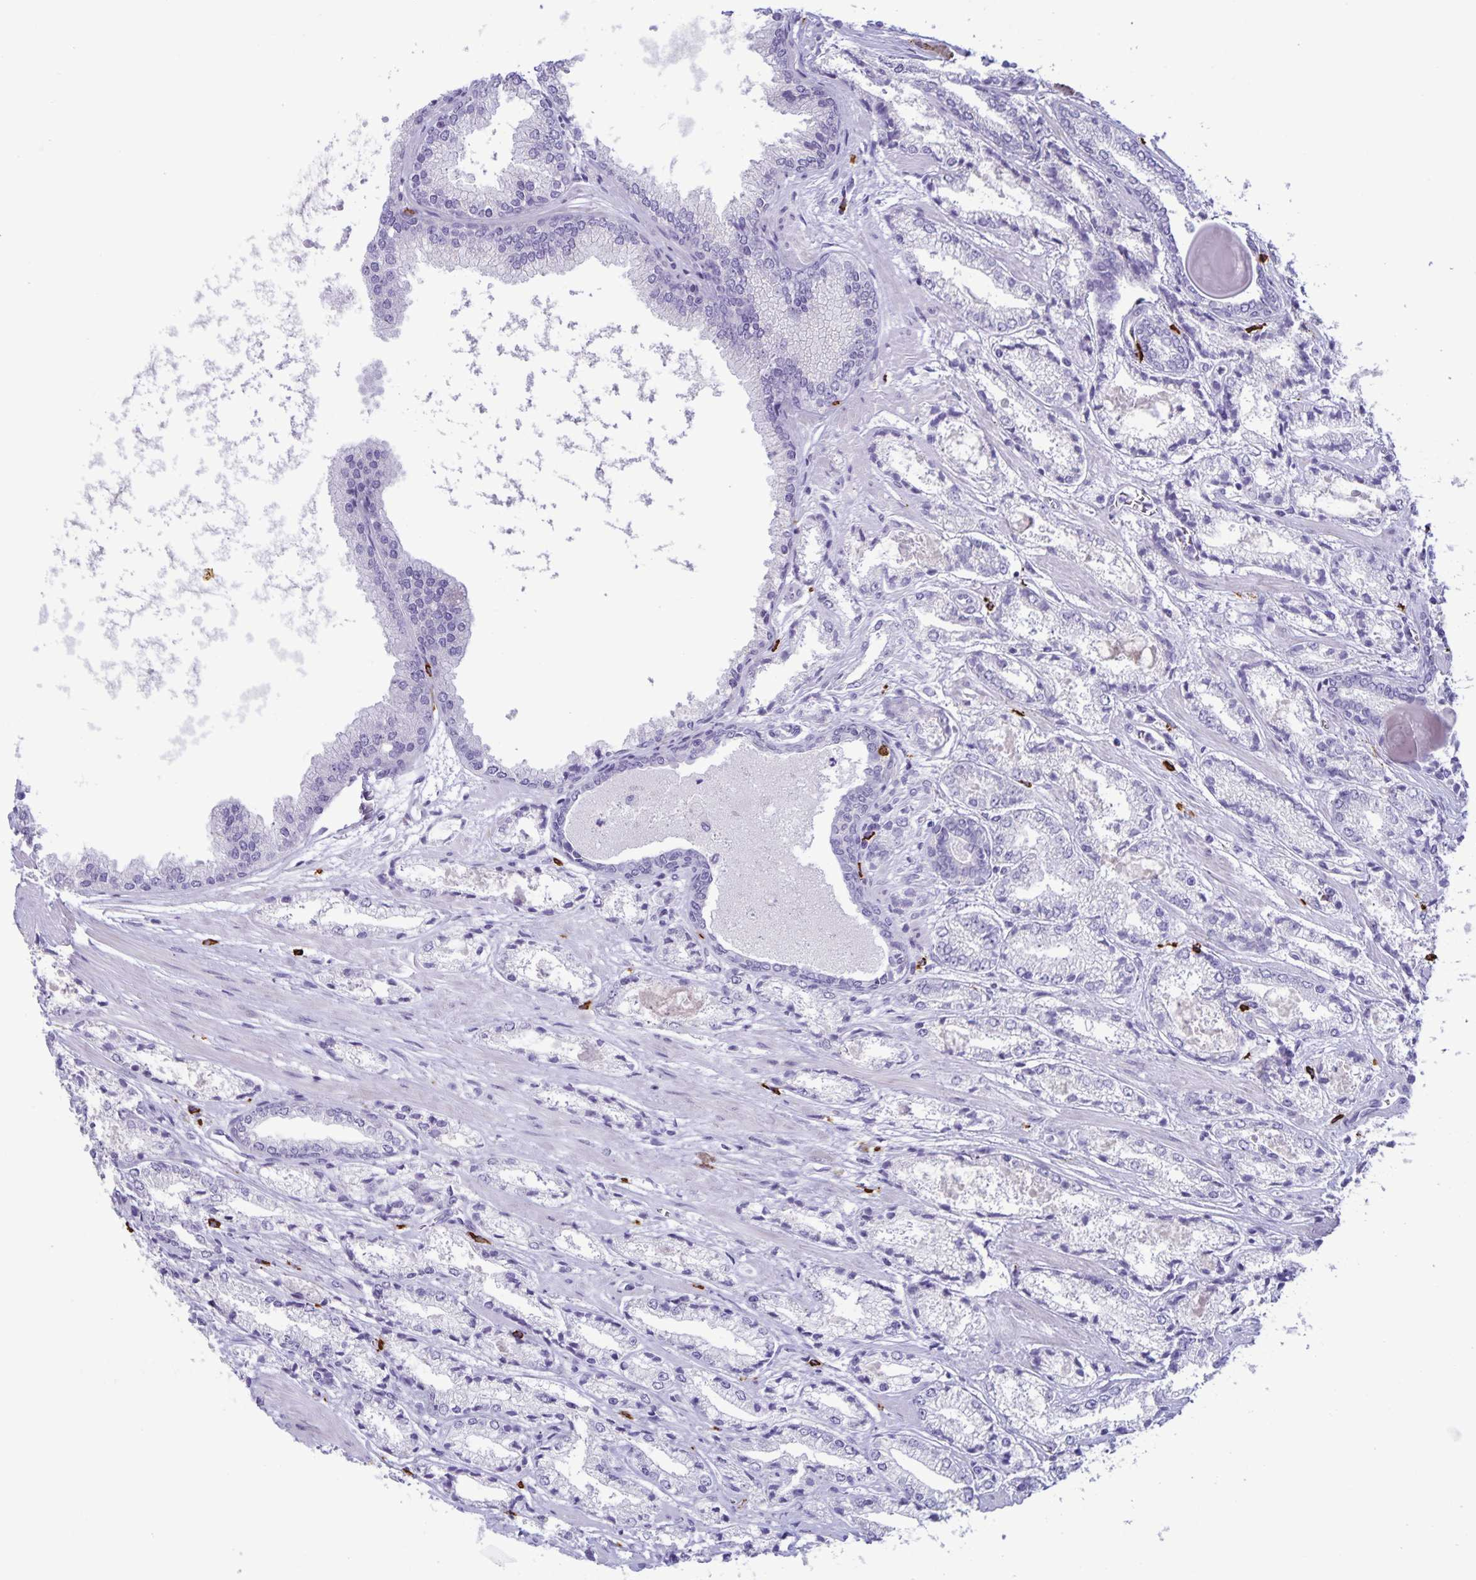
{"staining": {"intensity": "negative", "quantity": "none", "location": "none"}, "tissue": "prostate cancer", "cell_type": "Tumor cells", "image_type": "cancer", "snomed": [{"axis": "morphology", "description": "Adenocarcinoma, High grade"}, {"axis": "topography", "description": "Prostate"}], "caption": "The photomicrograph exhibits no staining of tumor cells in adenocarcinoma (high-grade) (prostate).", "gene": "IBTK", "patient": {"sex": "male", "age": 64}}